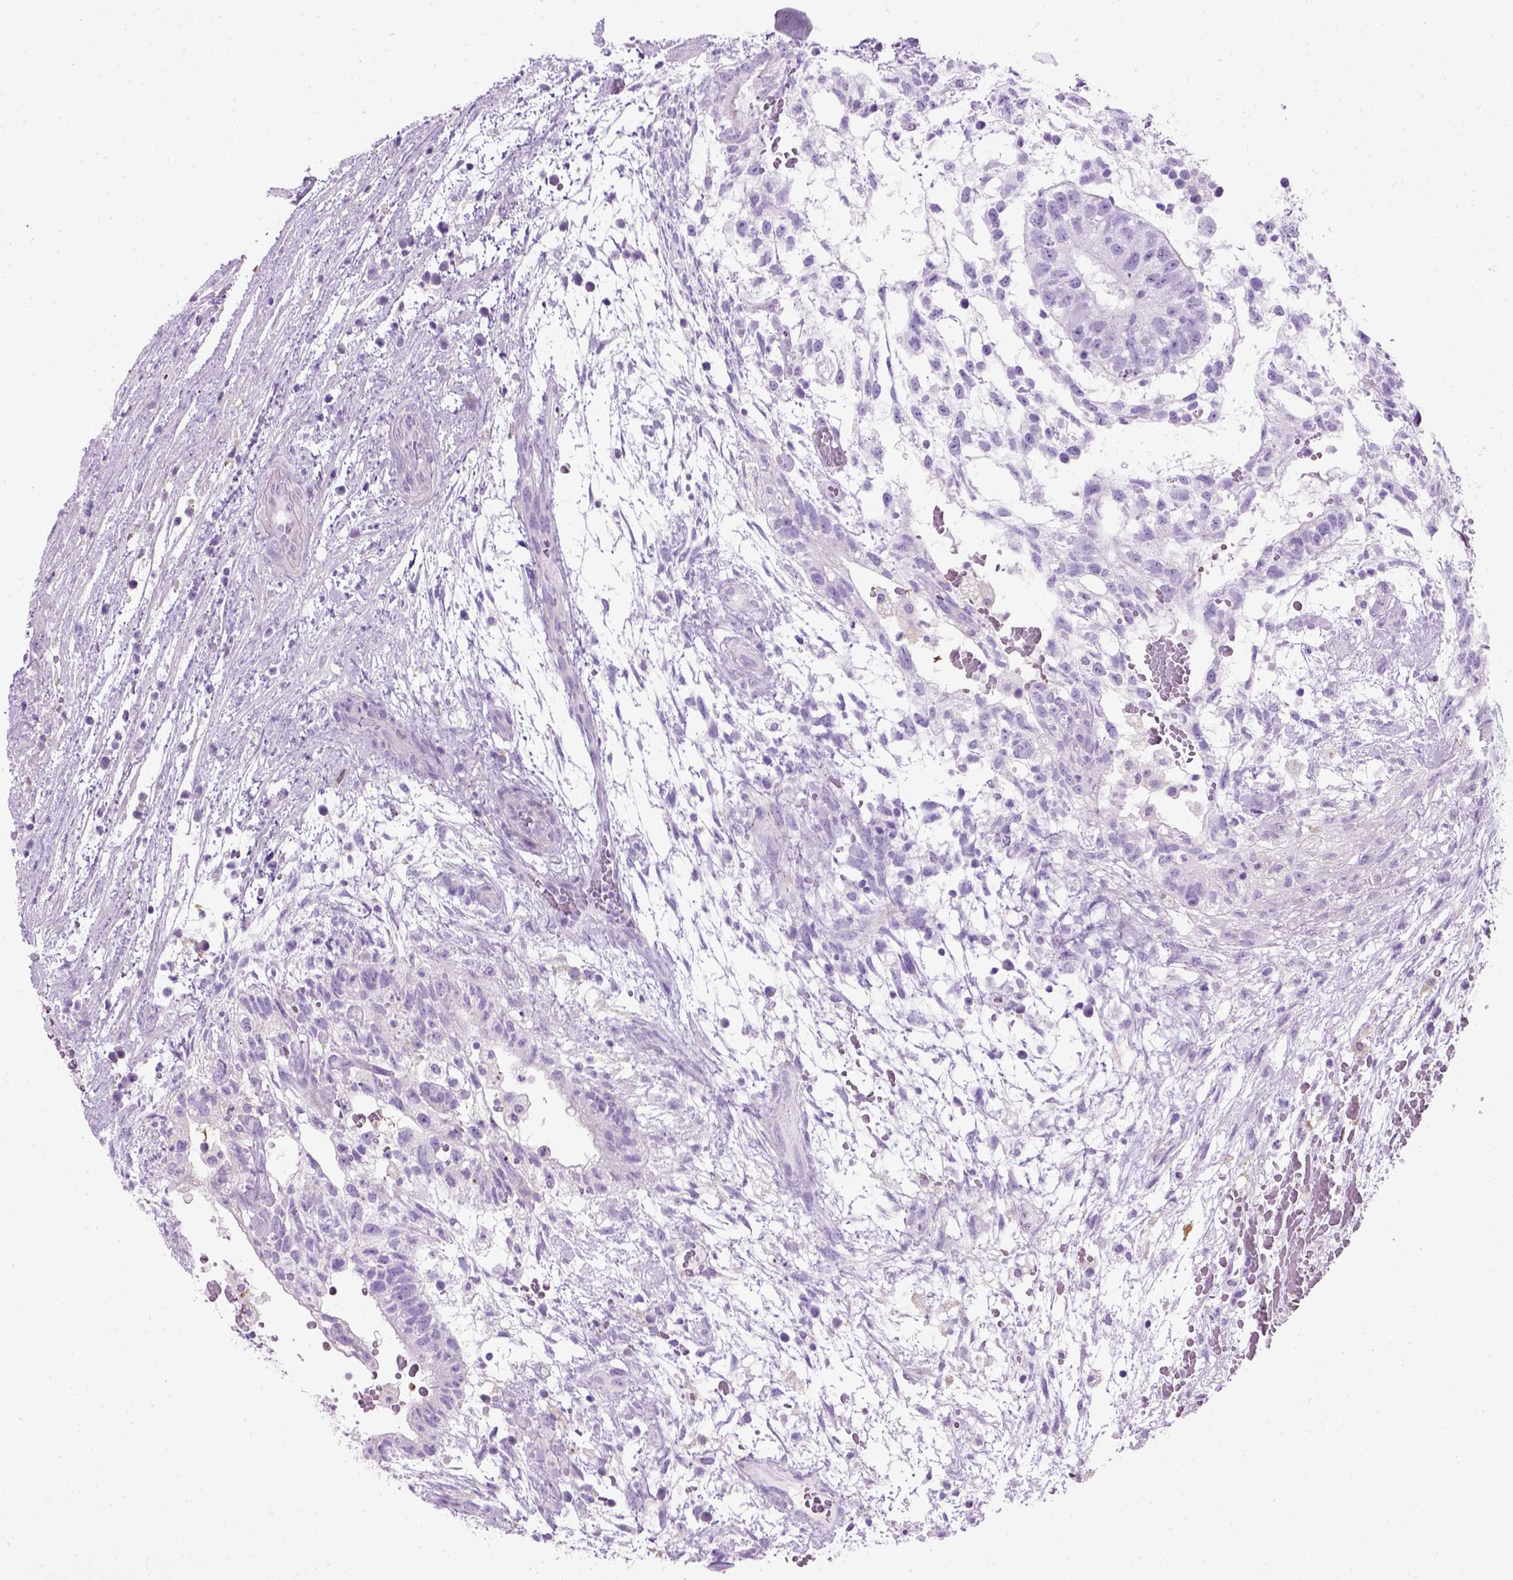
{"staining": {"intensity": "negative", "quantity": "none", "location": "none"}, "tissue": "testis cancer", "cell_type": "Tumor cells", "image_type": "cancer", "snomed": [{"axis": "morphology", "description": "Normal tissue, NOS"}, {"axis": "morphology", "description": "Carcinoma, Embryonal, NOS"}, {"axis": "topography", "description": "Testis"}], "caption": "IHC of human testis embryonal carcinoma reveals no staining in tumor cells.", "gene": "GABRB2", "patient": {"sex": "male", "age": 32}}